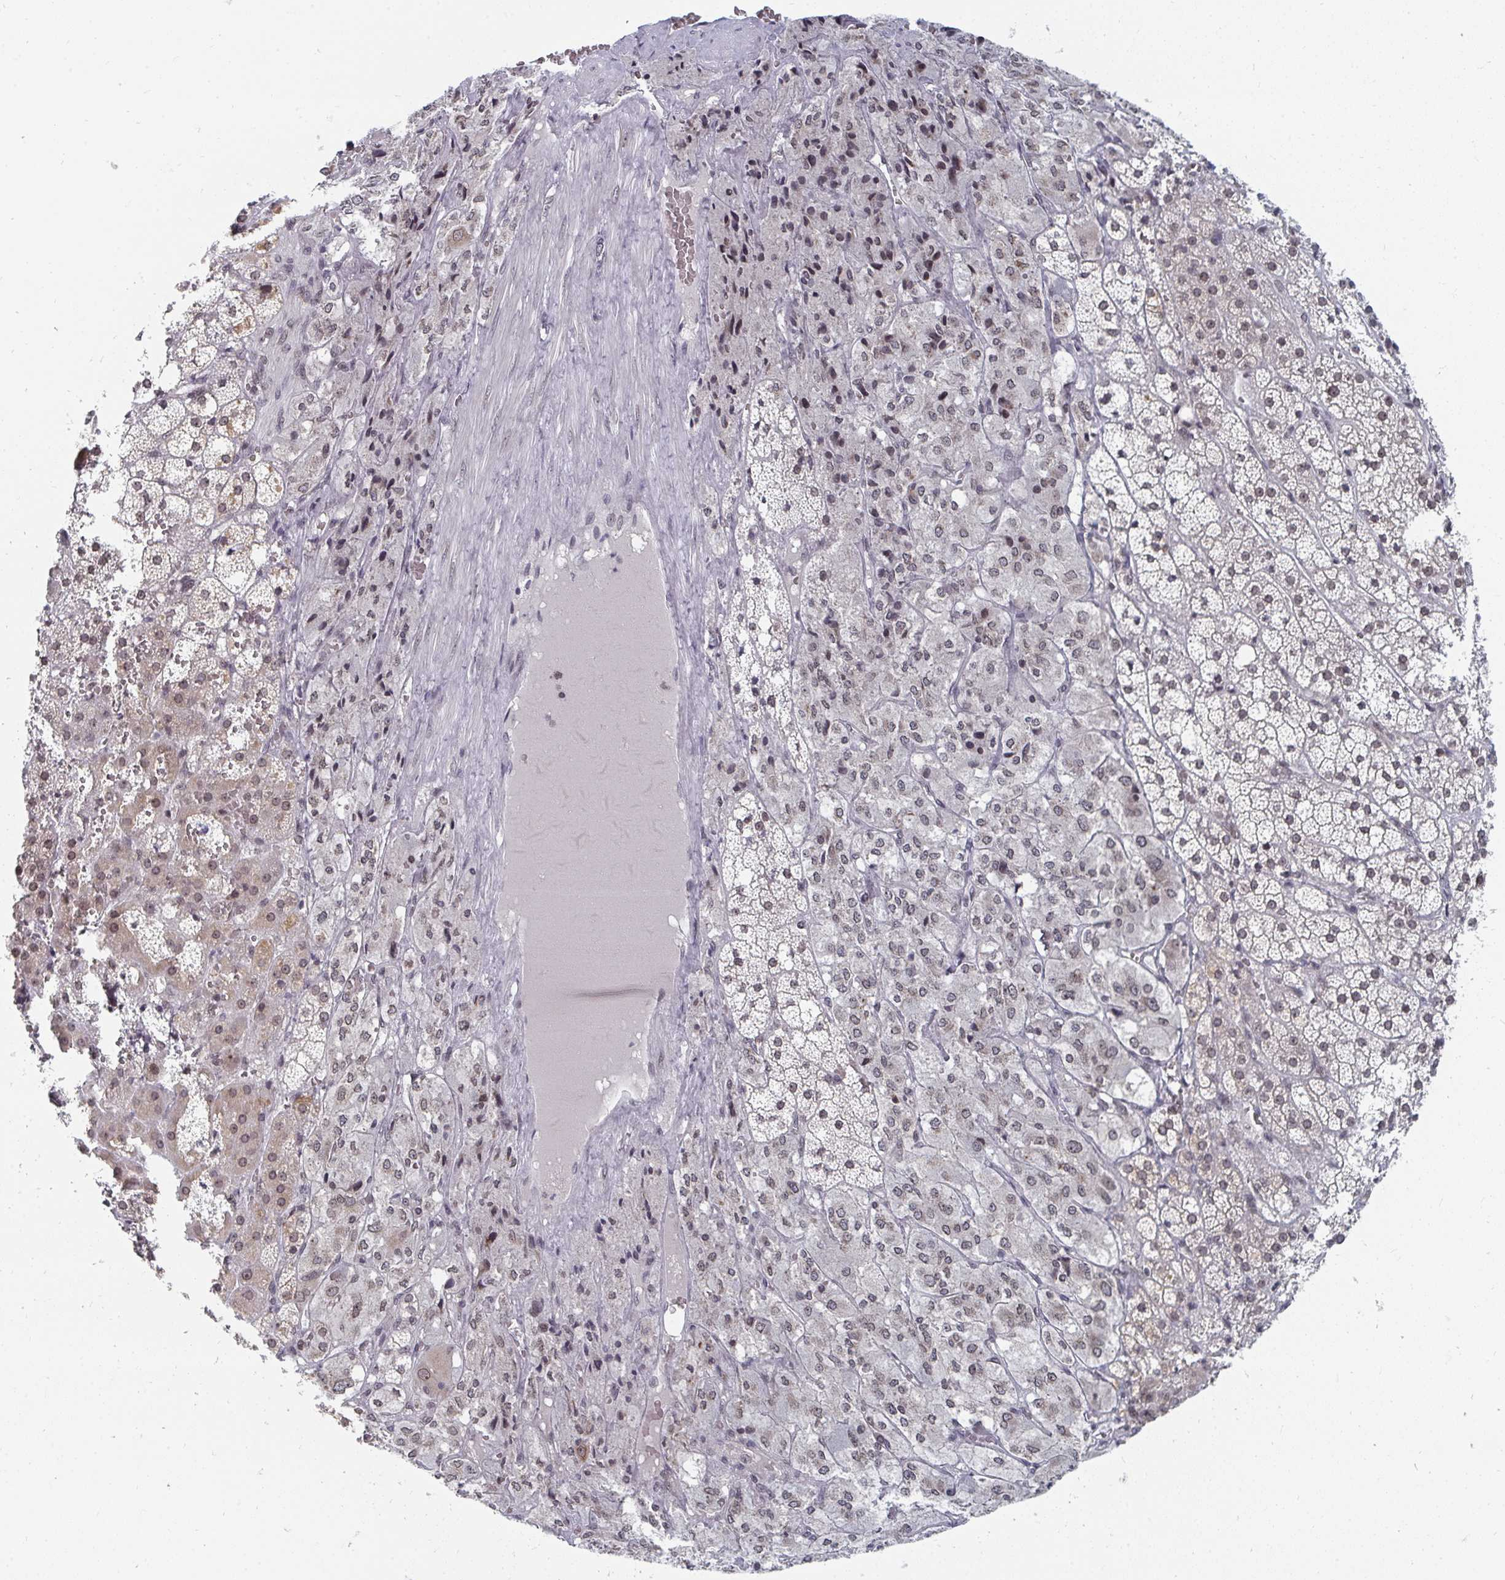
{"staining": {"intensity": "weak", "quantity": ">75%", "location": "nuclear"}, "tissue": "adrenal gland", "cell_type": "Glandular cells", "image_type": "normal", "snomed": [{"axis": "morphology", "description": "Normal tissue, NOS"}, {"axis": "topography", "description": "Adrenal gland"}], "caption": "DAB immunohistochemical staining of benign human adrenal gland demonstrates weak nuclear protein positivity in about >75% of glandular cells. The staining is performed using DAB (3,3'-diaminobenzidine) brown chromogen to label protein expression. The nuclei are counter-stained blue using hematoxylin.", "gene": "TRIP12", "patient": {"sex": "male", "age": 53}}